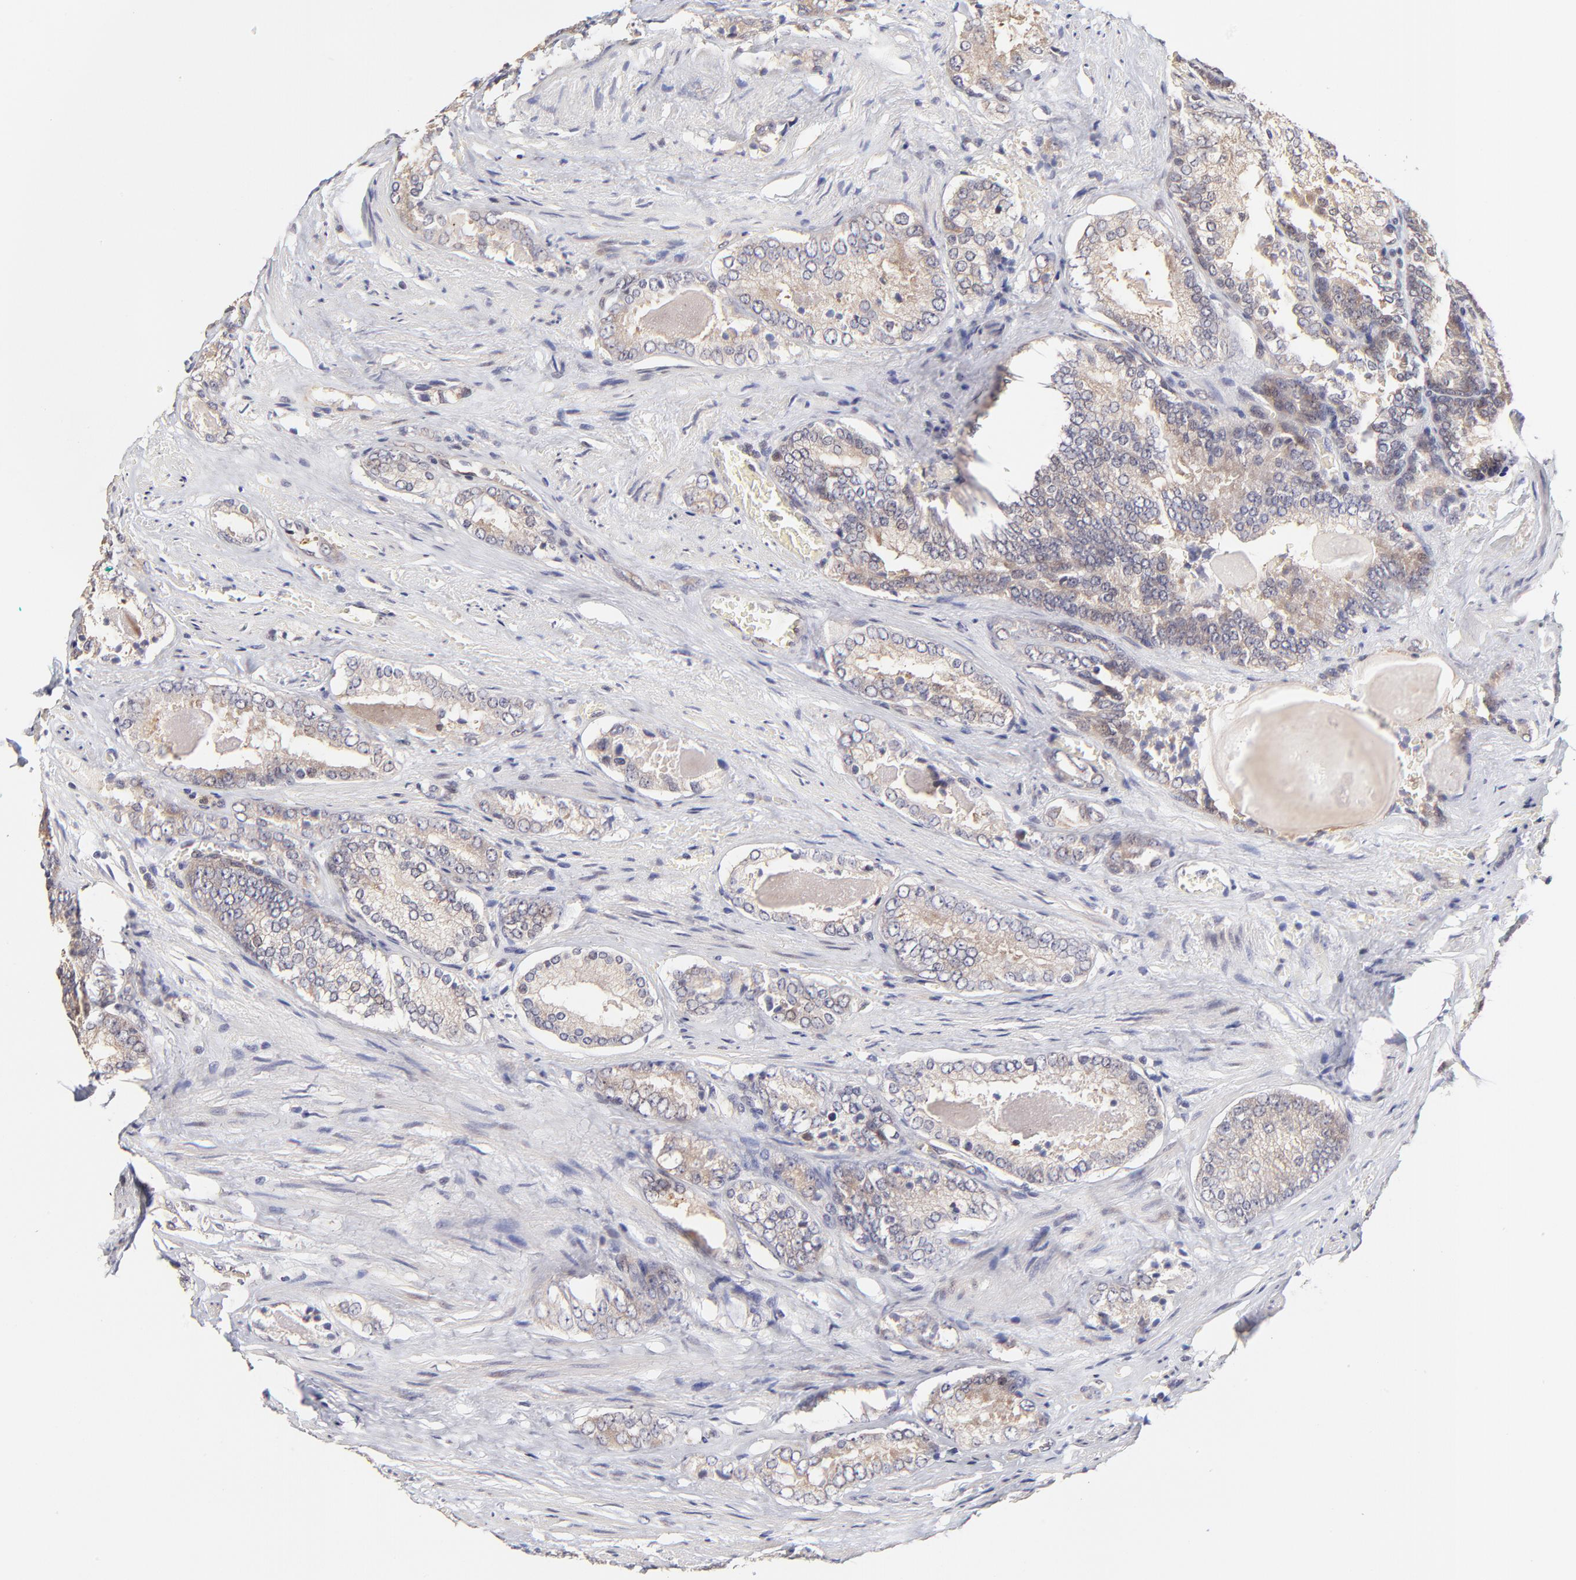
{"staining": {"intensity": "moderate", "quantity": ">75%", "location": "cytoplasmic/membranous"}, "tissue": "prostate cancer", "cell_type": "Tumor cells", "image_type": "cancer", "snomed": [{"axis": "morphology", "description": "Adenocarcinoma, Medium grade"}, {"axis": "topography", "description": "Prostate"}], "caption": "Immunohistochemical staining of human medium-grade adenocarcinoma (prostate) reveals medium levels of moderate cytoplasmic/membranous protein expression in about >75% of tumor cells. (Stains: DAB (3,3'-diaminobenzidine) in brown, nuclei in blue, Microscopy: brightfield microscopy at high magnification).", "gene": "ZNF10", "patient": {"sex": "male", "age": 60}}